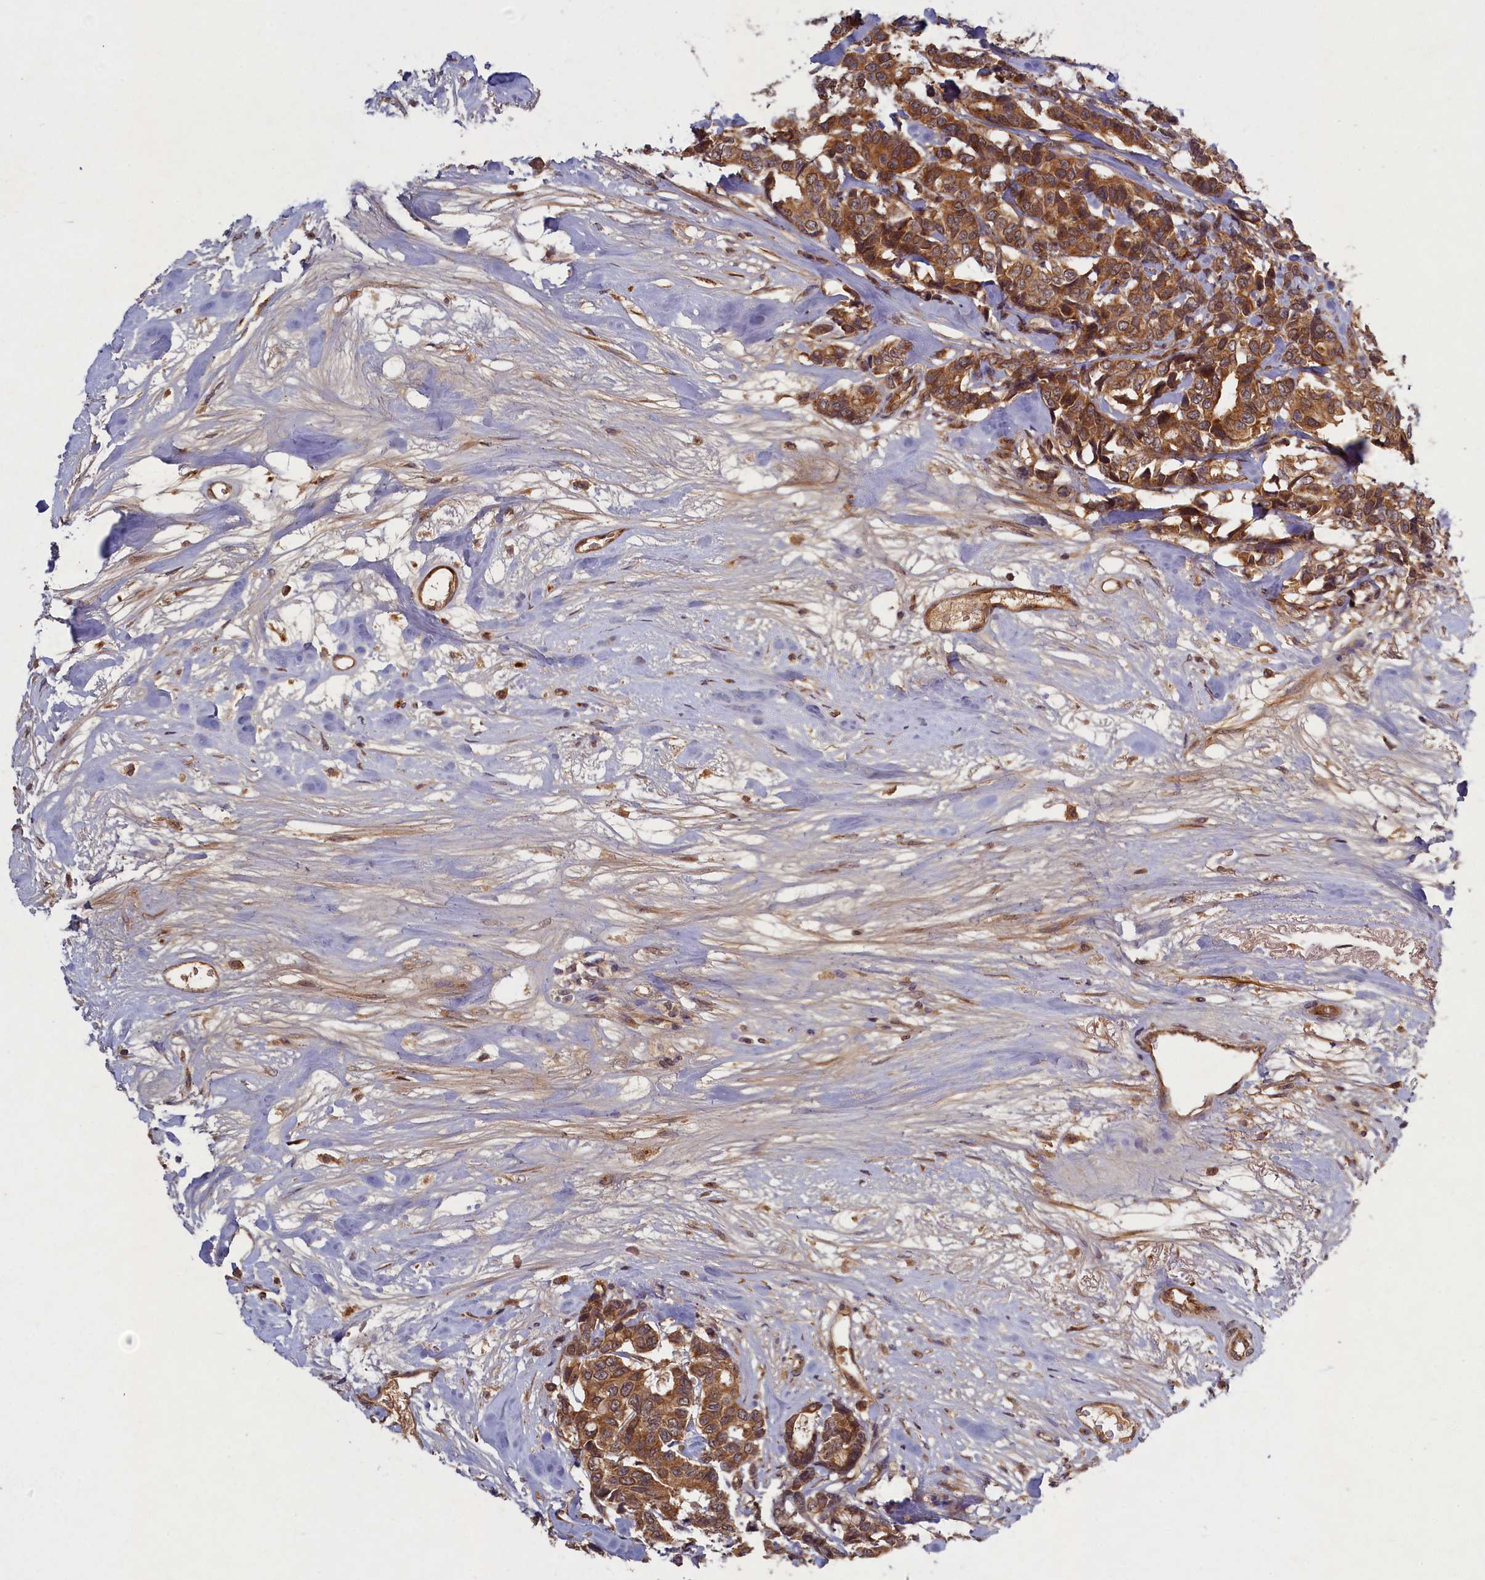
{"staining": {"intensity": "moderate", "quantity": ">75%", "location": "cytoplasmic/membranous"}, "tissue": "breast cancer", "cell_type": "Tumor cells", "image_type": "cancer", "snomed": [{"axis": "morphology", "description": "Duct carcinoma"}, {"axis": "topography", "description": "Breast"}], "caption": "This is a photomicrograph of immunohistochemistry (IHC) staining of breast cancer (intraductal carcinoma), which shows moderate staining in the cytoplasmic/membranous of tumor cells.", "gene": "BICD1", "patient": {"sex": "female", "age": 87}}